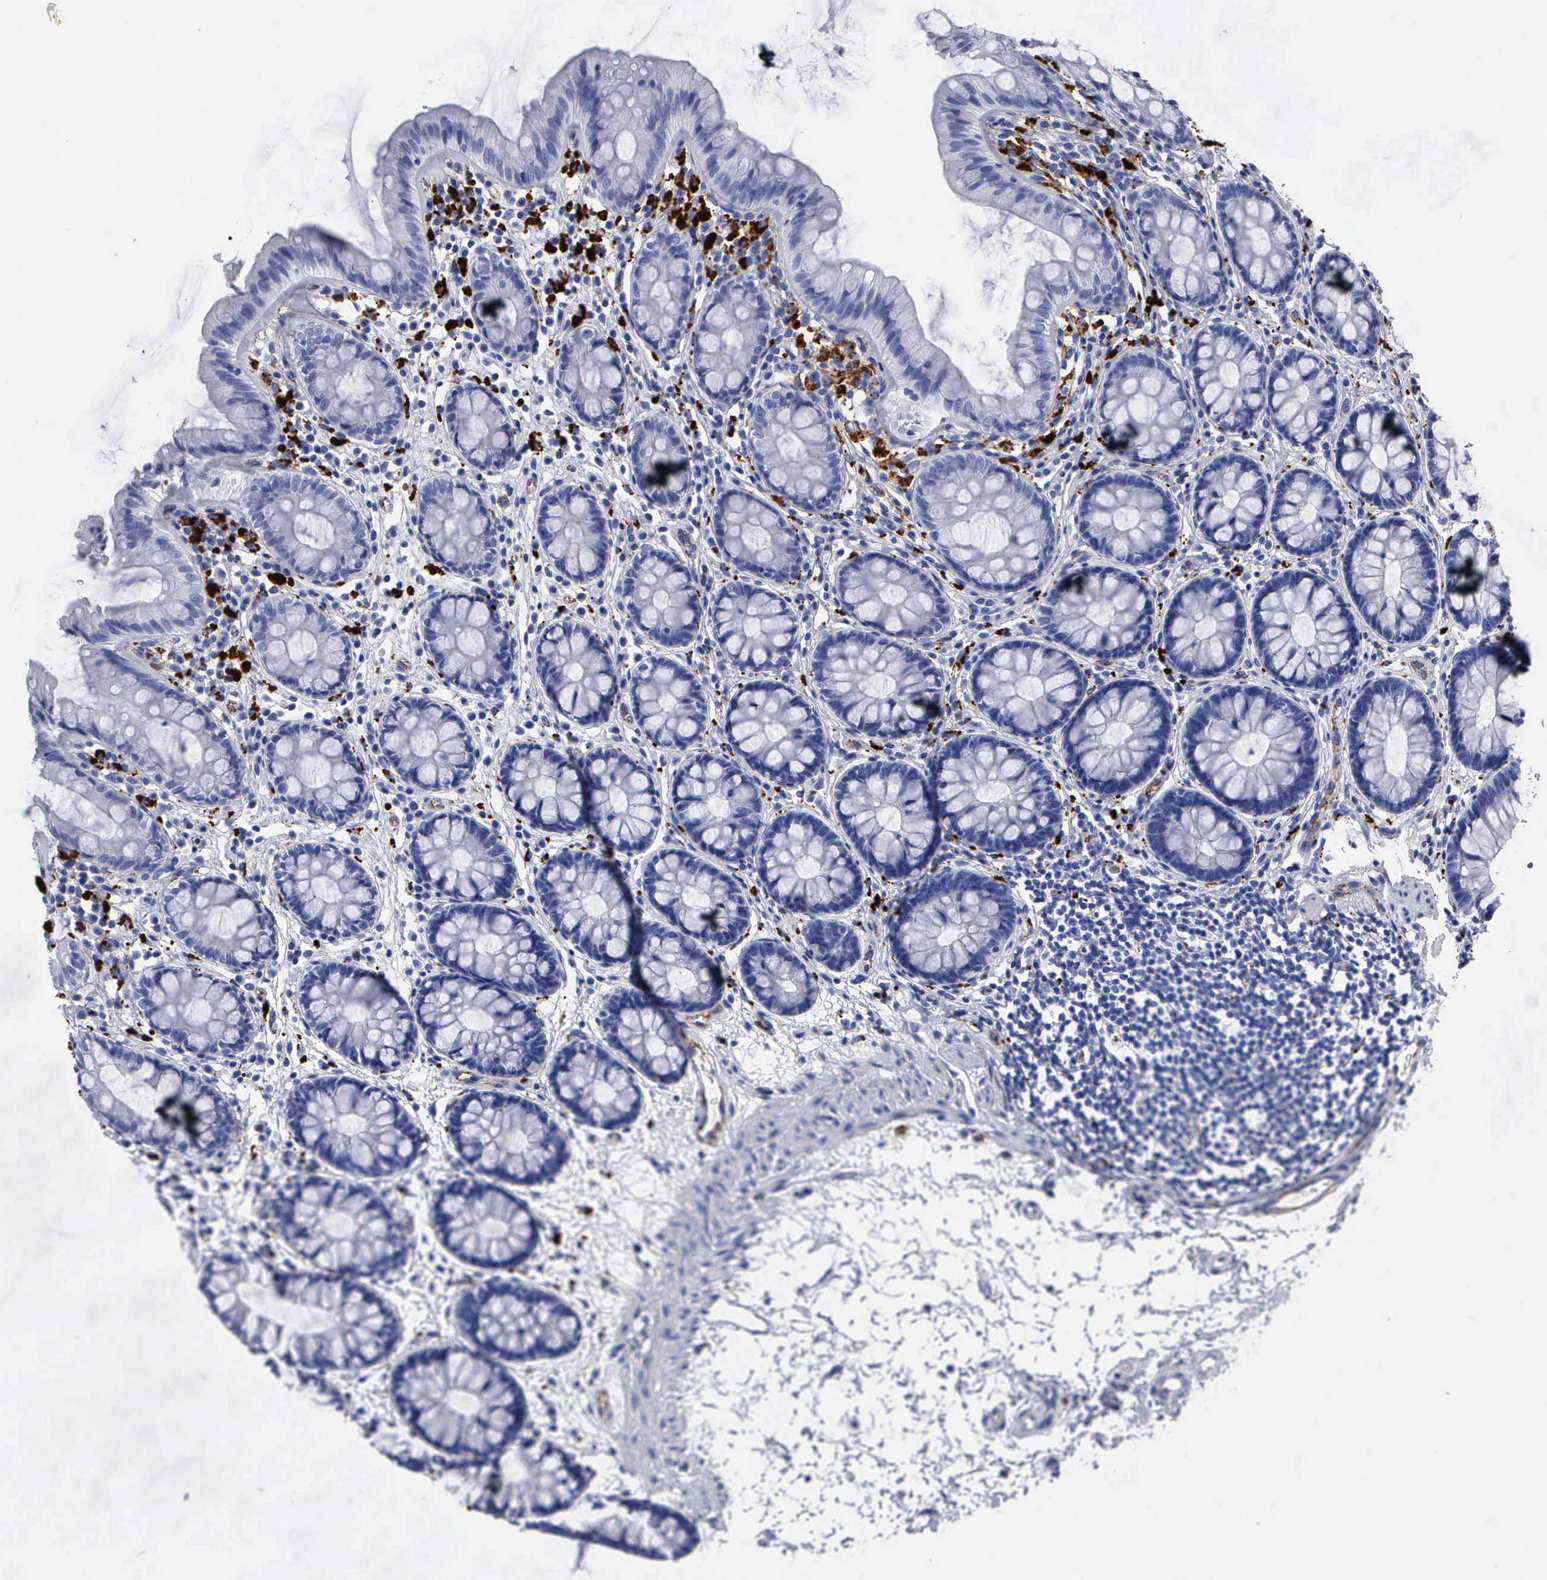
{"staining": {"intensity": "negative", "quantity": "none", "location": "none"}, "tissue": "colon", "cell_type": "Endothelial cells", "image_type": "normal", "snomed": [{"axis": "morphology", "description": "Normal tissue, NOS"}, {"axis": "topography", "description": "Colon"}], "caption": "Immunohistochemistry micrograph of benign colon: human colon stained with DAB demonstrates no significant protein positivity in endothelial cells.", "gene": "CTSL", "patient": {"sex": "female", "age": 52}}